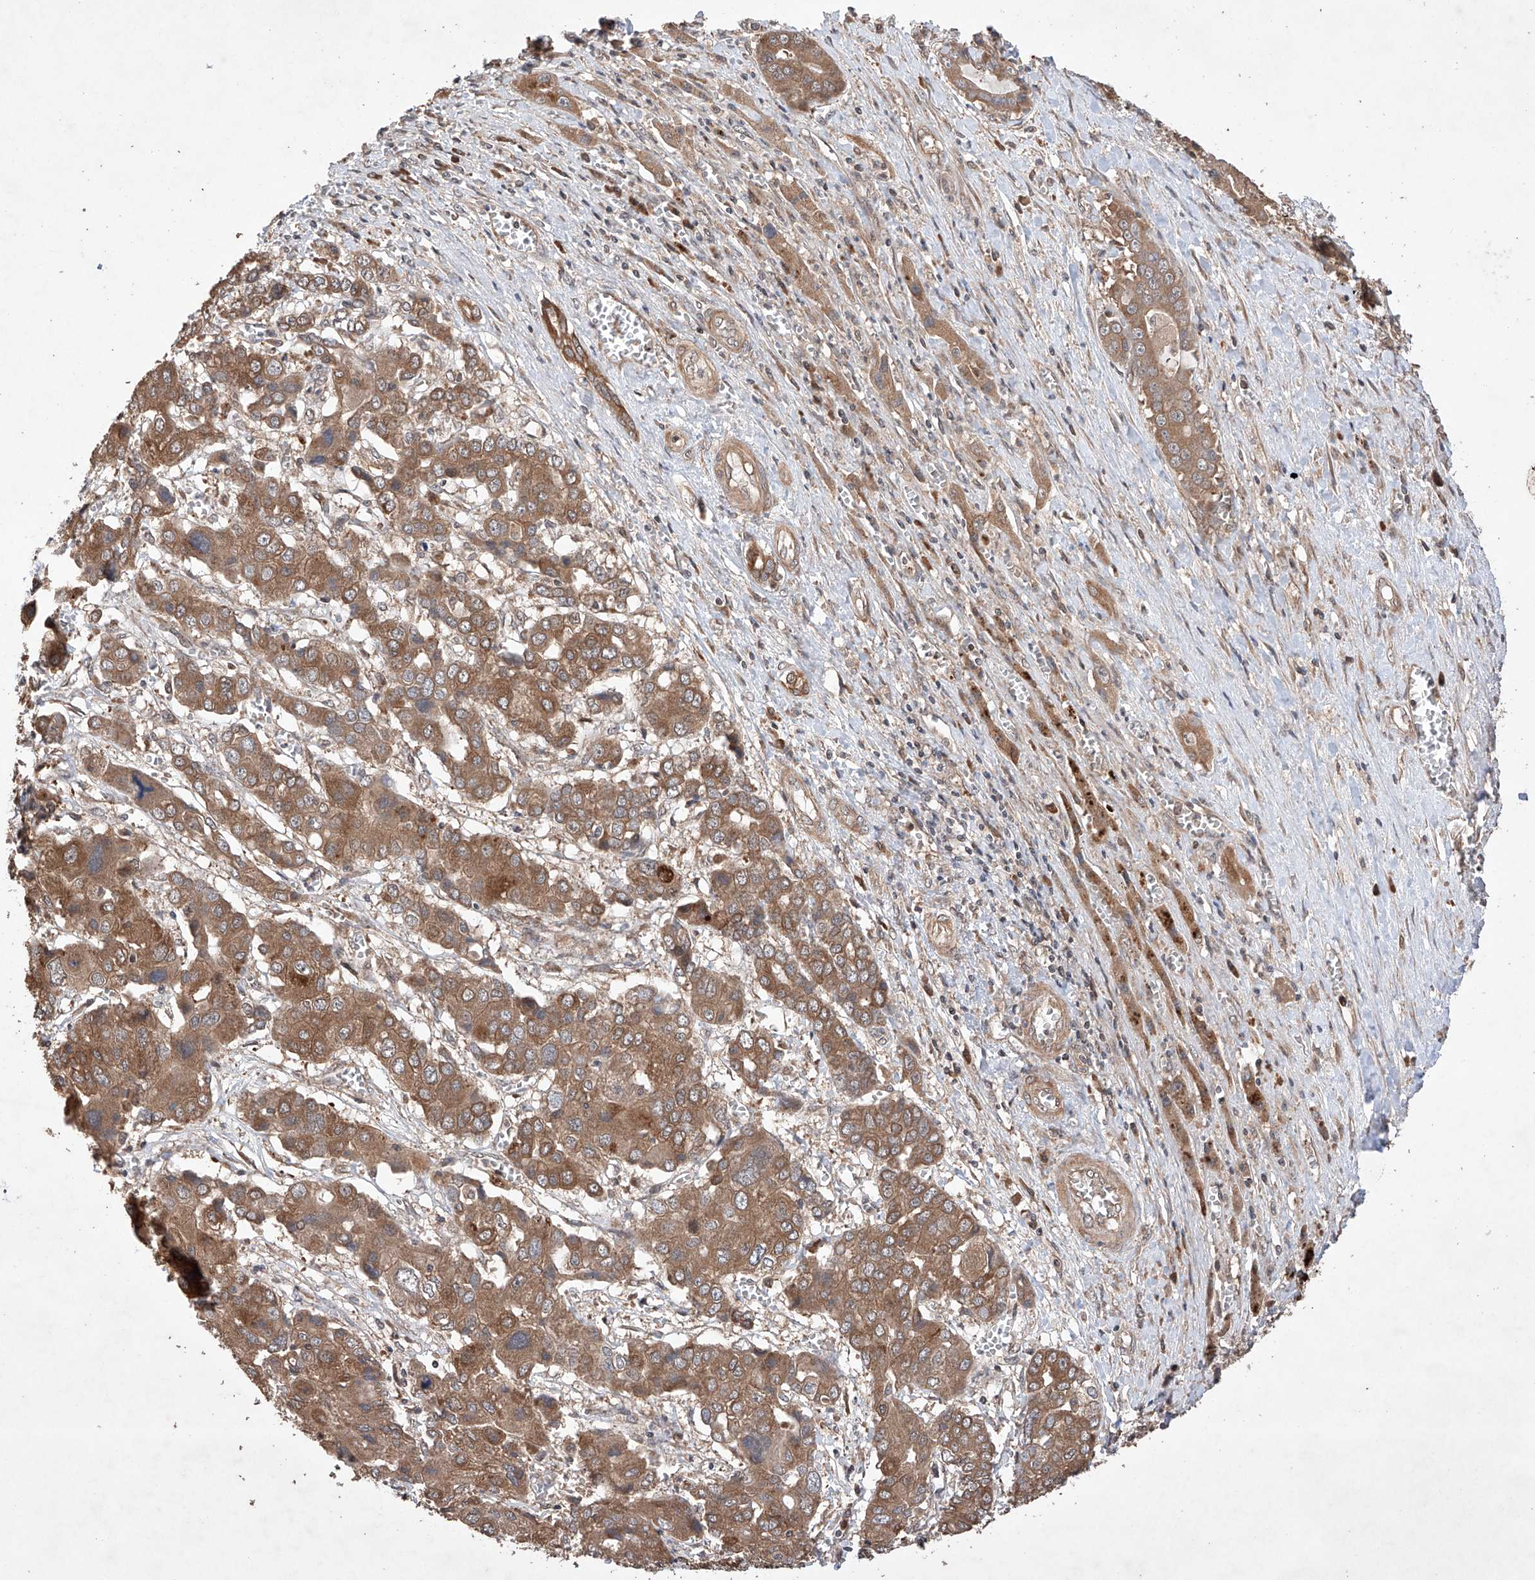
{"staining": {"intensity": "moderate", "quantity": ">75%", "location": "cytoplasmic/membranous"}, "tissue": "liver cancer", "cell_type": "Tumor cells", "image_type": "cancer", "snomed": [{"axis": "morphology", "description": "Cholangiocarcinoma"}, {"axis": "topography", "description": "Liver"}], "caption": "Brown immunohistochemical staining in human cholangiocarcinoma (liver) reveals moderate cytoplasmic/membranous expression in approximately >75% of tumor cells. Using DAB (brown) and hematoxylin (blue) stains, captured at high magnification using brightfield microscopy.", "gene": "LURAP1", "patient": {"sex": "male", "age": 67}}